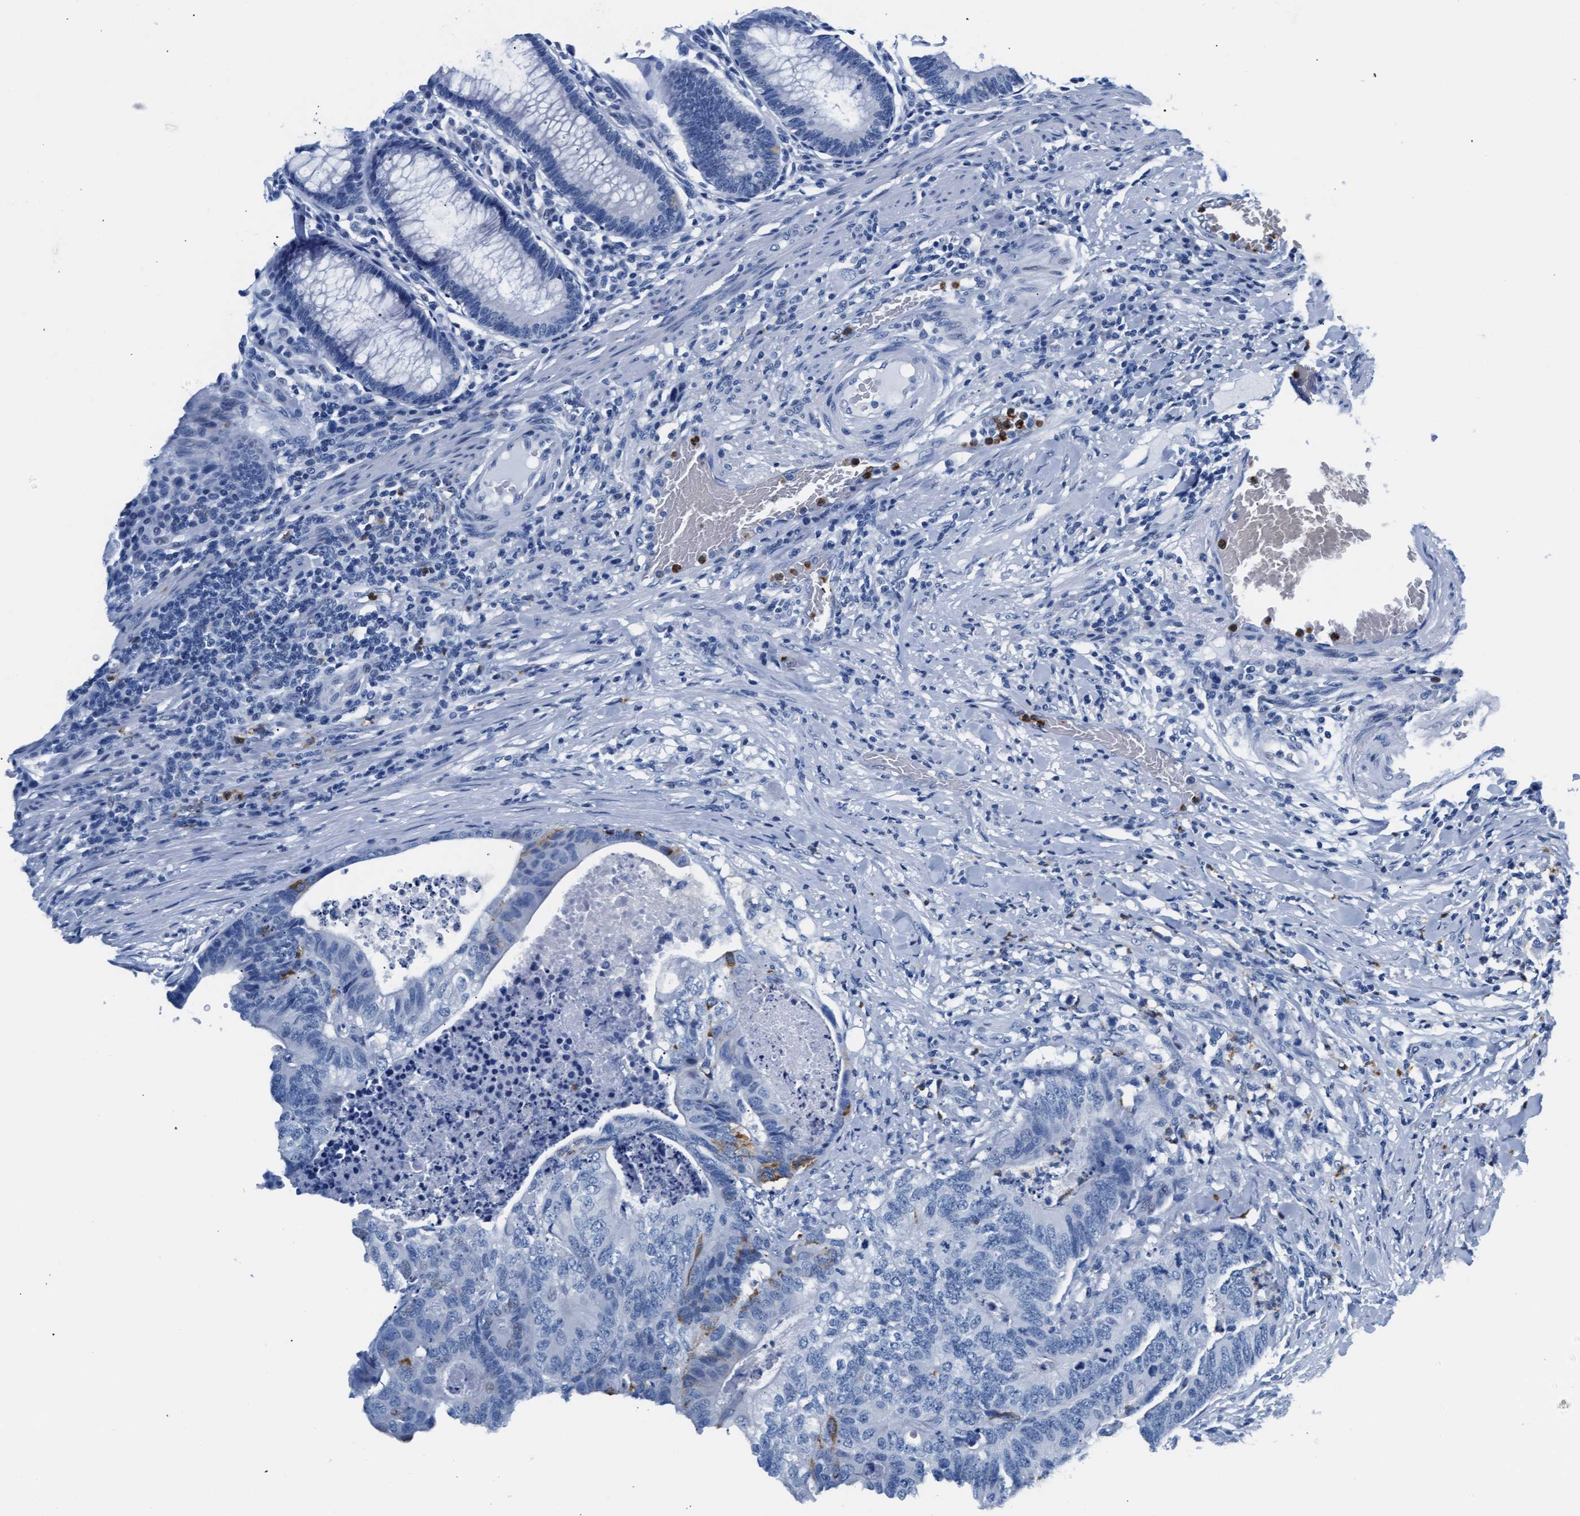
{"staining": {"intensity": "negative", "quantity": "none", "location": "none"}, "tissue": "colorectal cancer", "cell_type": "Tumor cells", "image_type": "cancer", "snomed": [{"axis": "morphology", "description": "Adenocarcinoma, NOS"}, {"axis": "topography", "description": "Colon"}], "caption": "This is a photomicrograph of immunohistochemistry (IHC) staining of colorectal cancer, which shows no positivity in tumor cells.", "gene": "MMP8", "patient": {"sex": "female", "age": 67}}